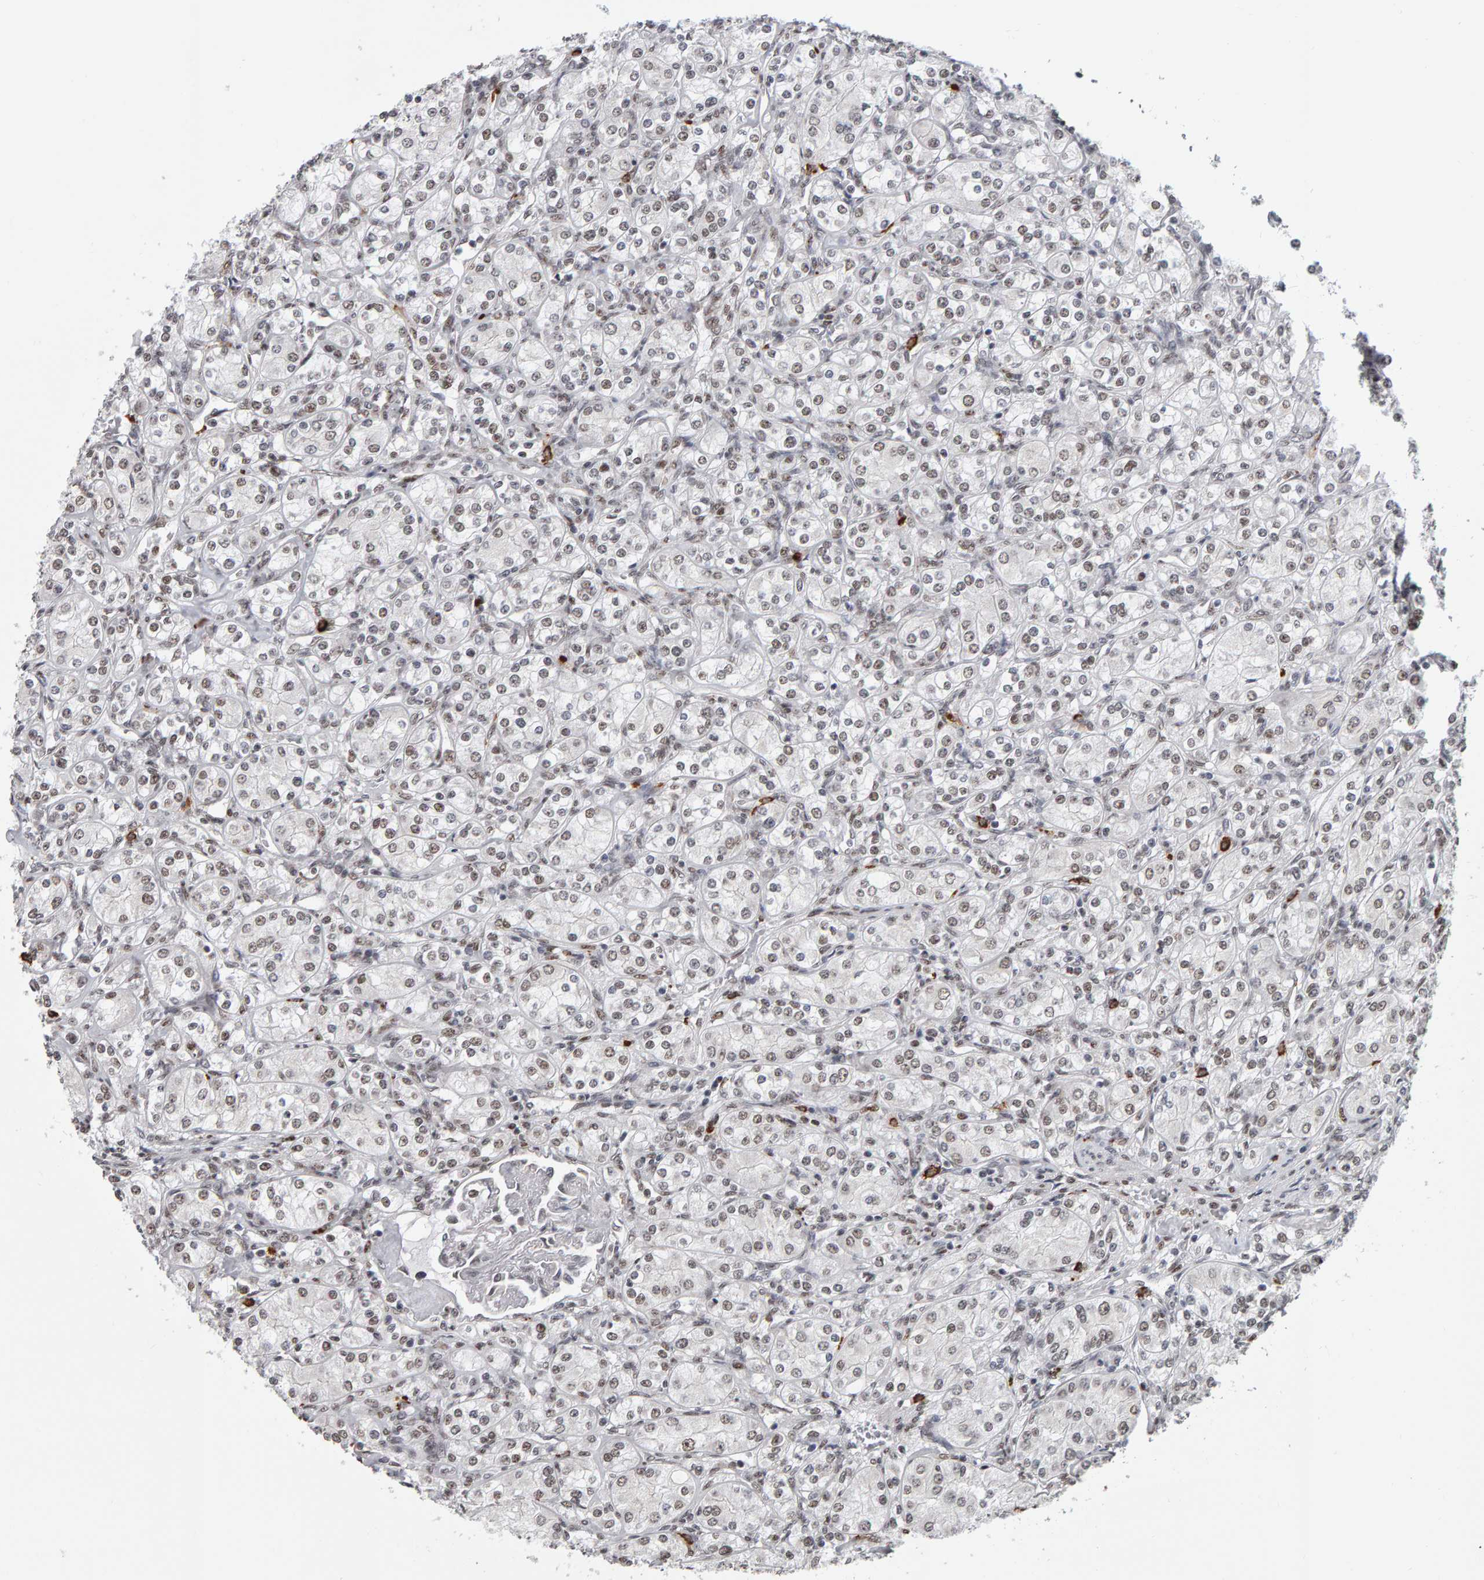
{"staining": {"intensity": "moderate", "quantity": "25%-75%", "location": "nuclear"}, "tissue": "renal cancer", "cell_type": "Tumor cells", "image_type": "cancer", "snomed": [{"axis": "morphology", "description": "Adenocarcinoma, NOS"}, {"axis": "topography", "description": "Kidney"}], "caption": "Immunohistochemistry micrograph of neoplastic tissue: human renal adenocarcinoma stained using immunohistochemistry shows medium levels of moderate protein expression localized specifically in the nuclear of tumor cells, appearing as a nuclear brown color.", "gene": "ATF7IP", "patient": {"sex": "male", "age": 77}}